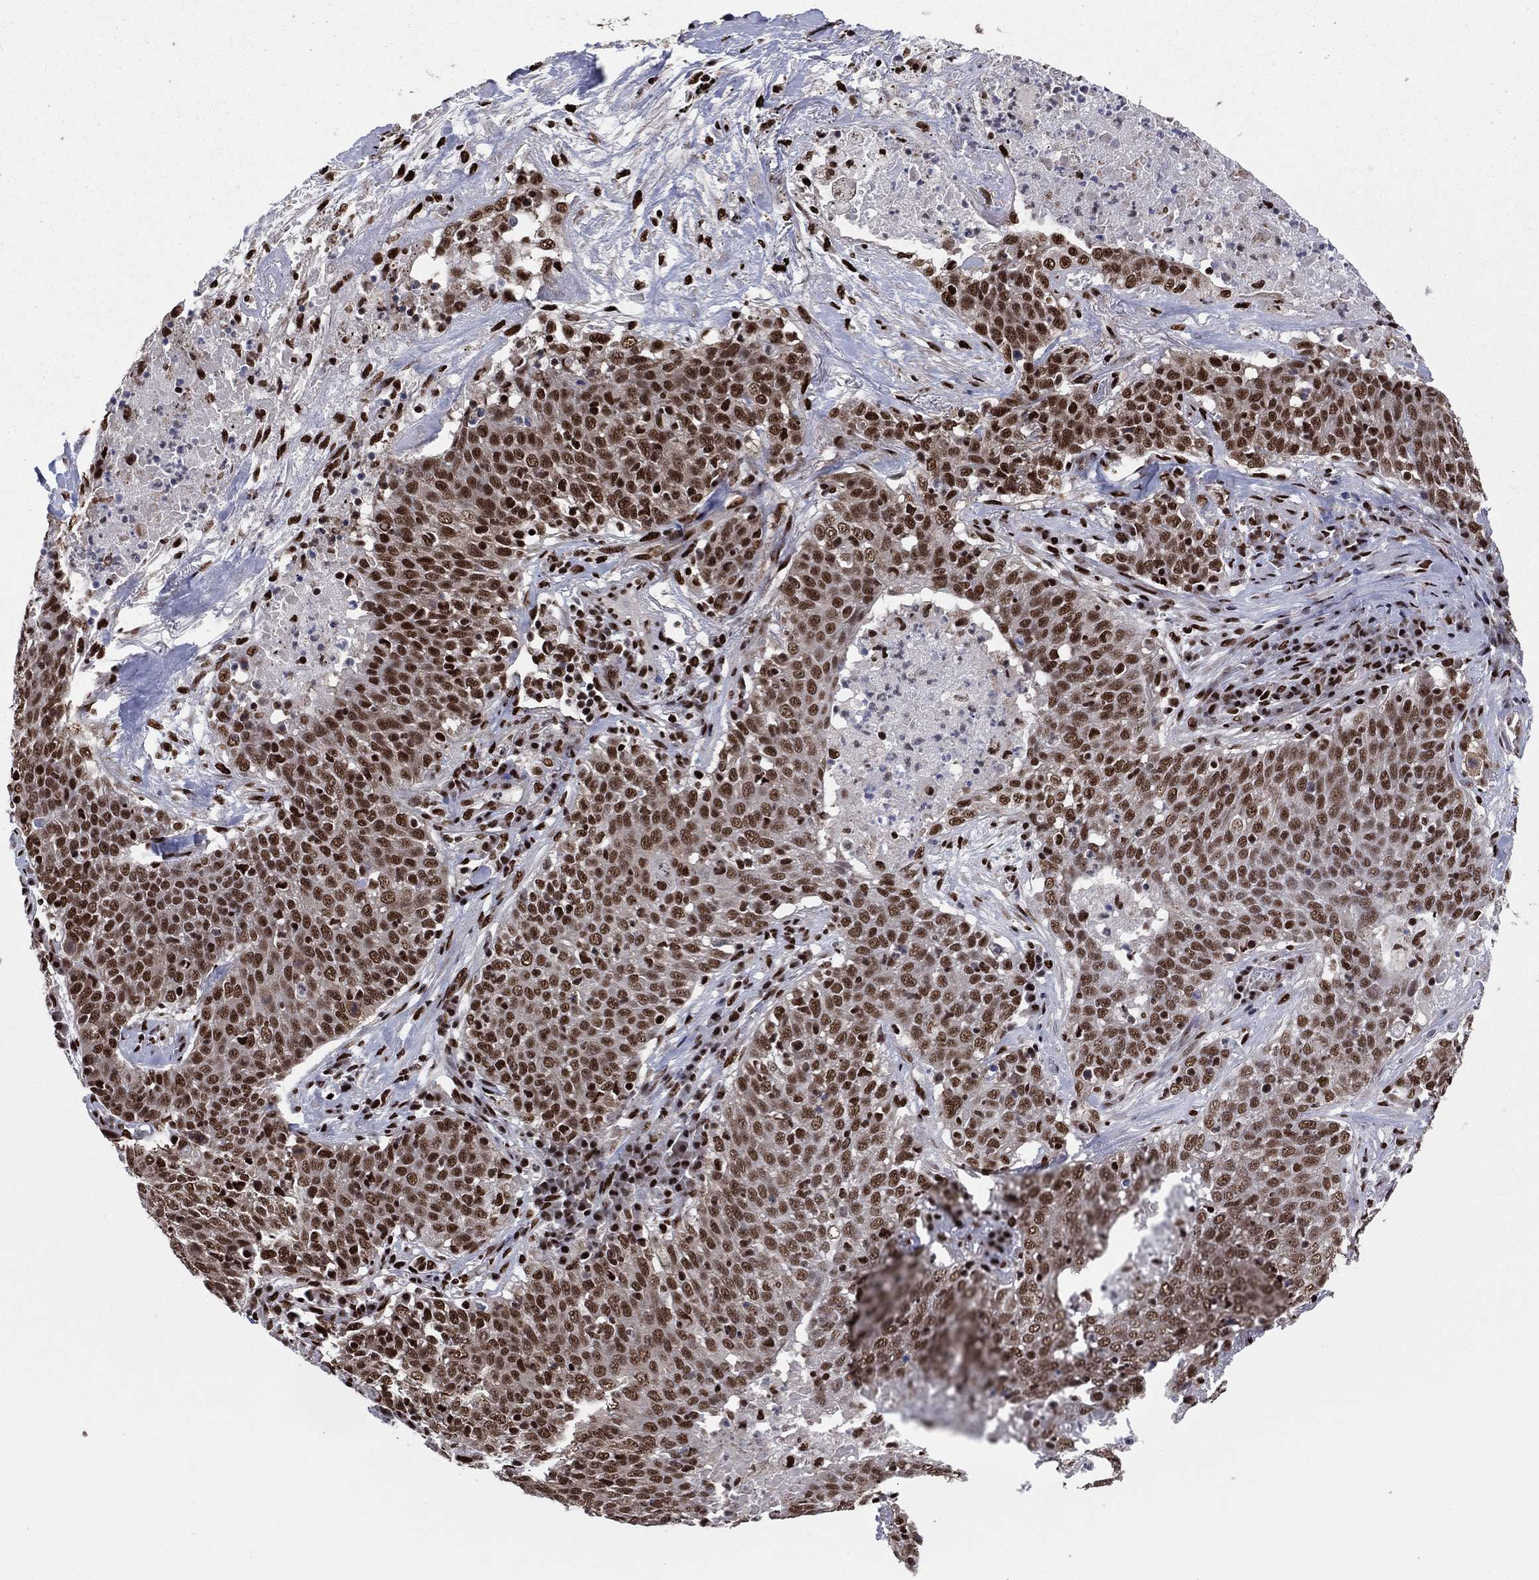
{"staining": {"intensity": "strong", "quantity": ">75%", "location": "nuclear"}, "tissue": "lung cancer", "cell_type": "Tumor cells", "image_type": "cancer", "snomed": [{"axis": "morphology", "description": "Squamous cell carcinoma, NOS"}, {"axis": "topography", "description": "Lung"}], "caption": "The histopathology image demonstrates immunohistochemical staining of lung cancer (squamous cell carcinoma). There is strong nuclear positivity is appreciated in about >75% of tumor cells. (brown staining indicates protein expression, while blue staining denotes nuclei).", "gene": "TP53BP1", "patient": {"sex": "male", "age": 82}}